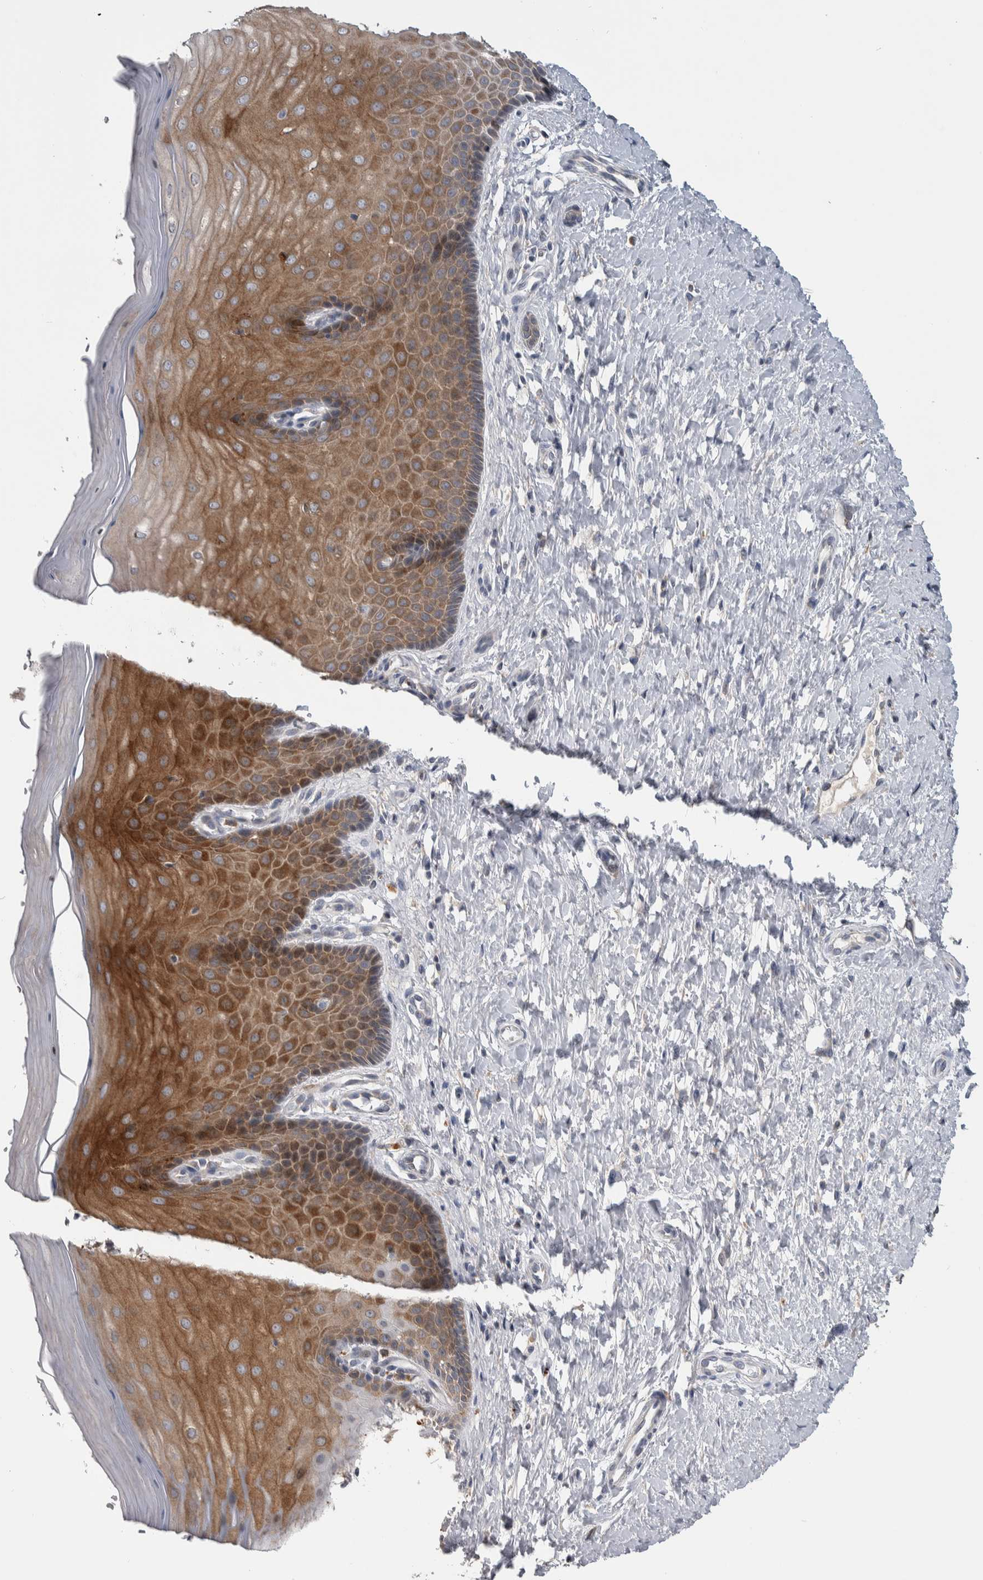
{"staining": {"intensity": "negative", "quantity": "none", "location": "none"}, "tissue": "cervix", "cell_type": "Glandular cells", "image_type": "normal", "snomed": [{"axis": "morphology", "description": "Normal tissue, NOS"}, {"axis": "topography", "description": "Cervix"}], "caption": "IHC micrograph of normal cervix: human cervix stained with DAB exhibits no significant protein staining in glandular cells.", "gene": "FAM83G", "patient": {"sex": "female", "age": 55}}